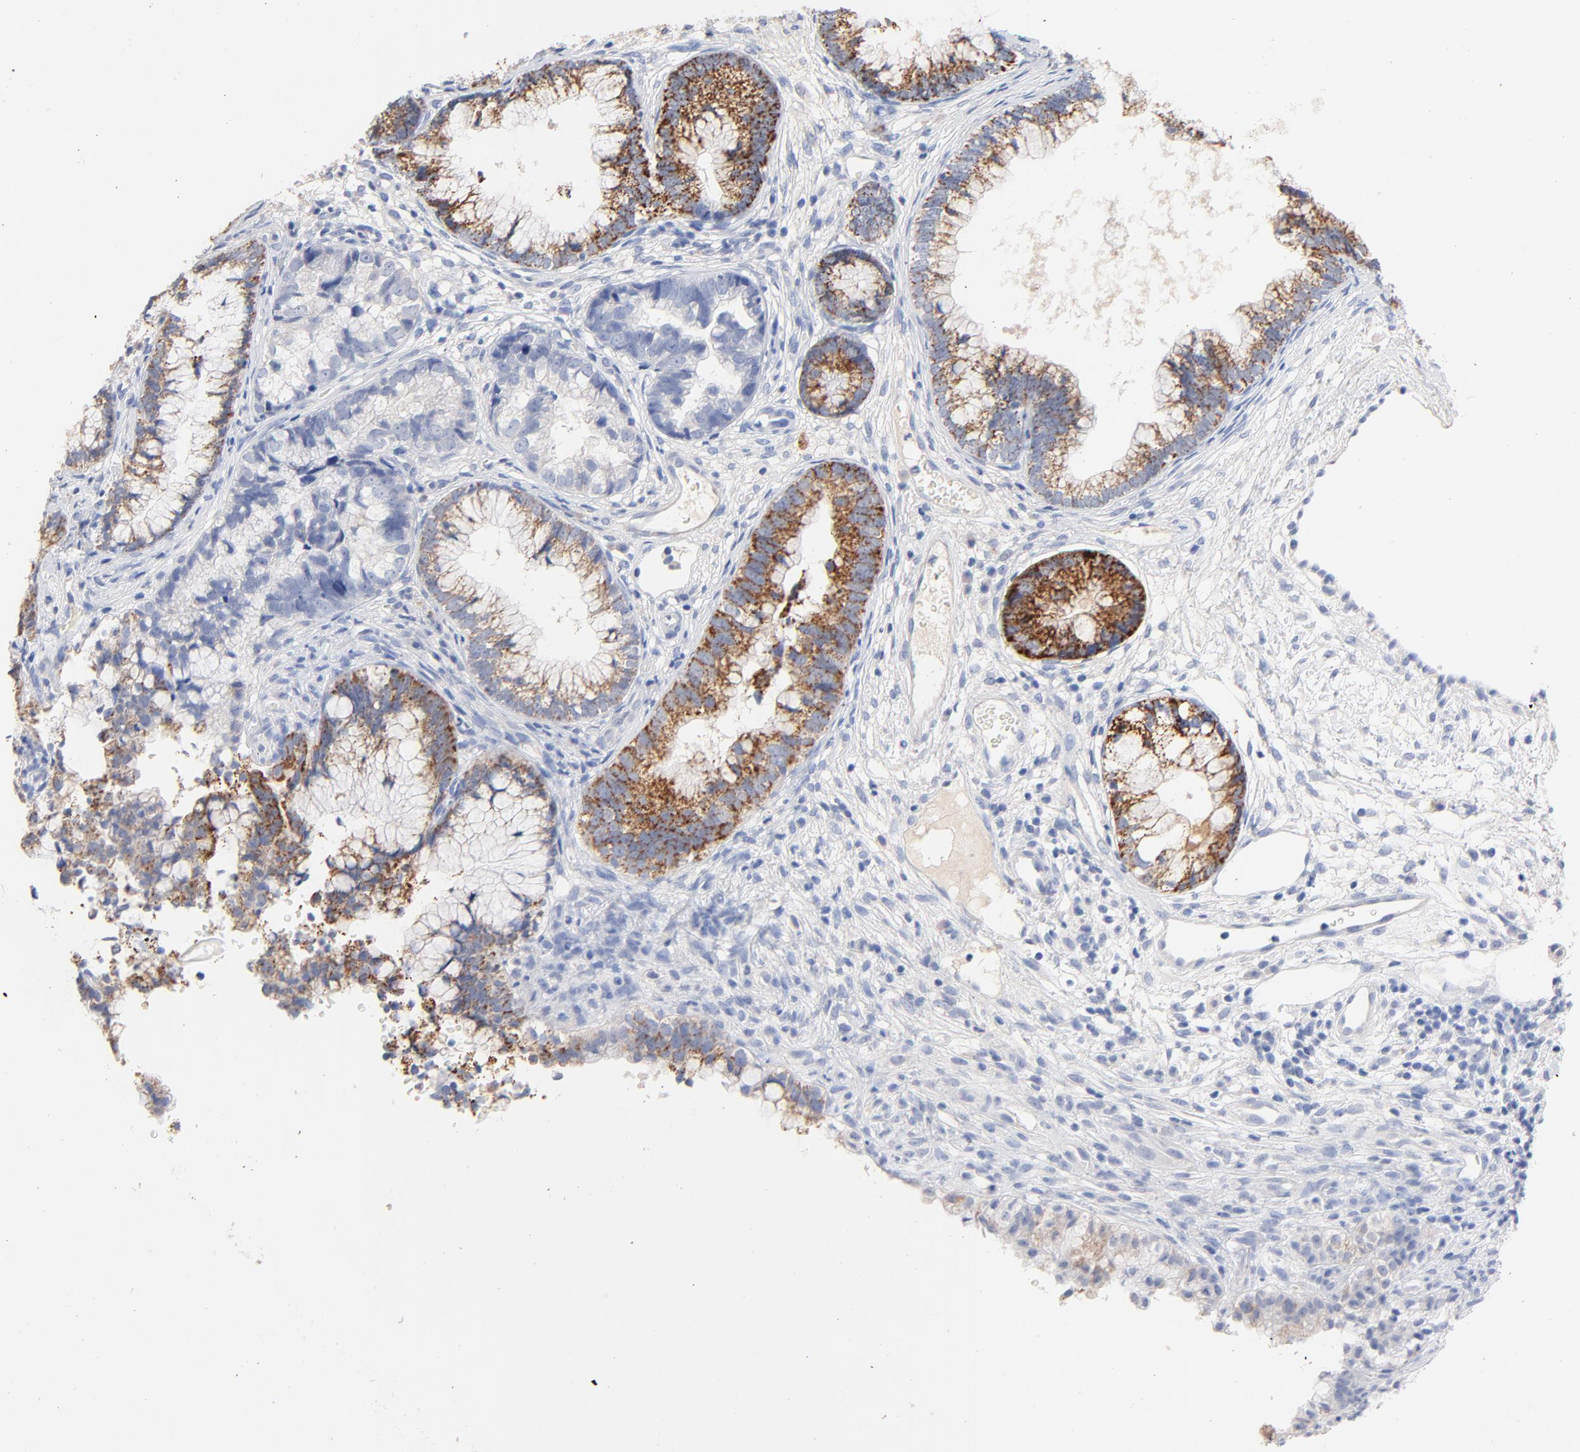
{"staining": {"intensity": "strong", "quantity": "25%-75%", "location": "cytoplasmic/membranous"}, "tissue": "cervical cancer", "cell_type": "Tumor cells", "image_type": "cancer", "snomed": [{"axis": "morphology", "description": "Adenocarcinoma, NOS"}, {"axis": "topography", "description": "Cervix"}], "caption": "The histopathology image shows immunohistochemical staining of cervical cancer (adenocarcinoma). There is strong cytoplasmic/membranous positivity is present in approximately 25%-75% of tumor cells.", "gene": "CPS1", "patient": {"sex": "female", "age": 44}}